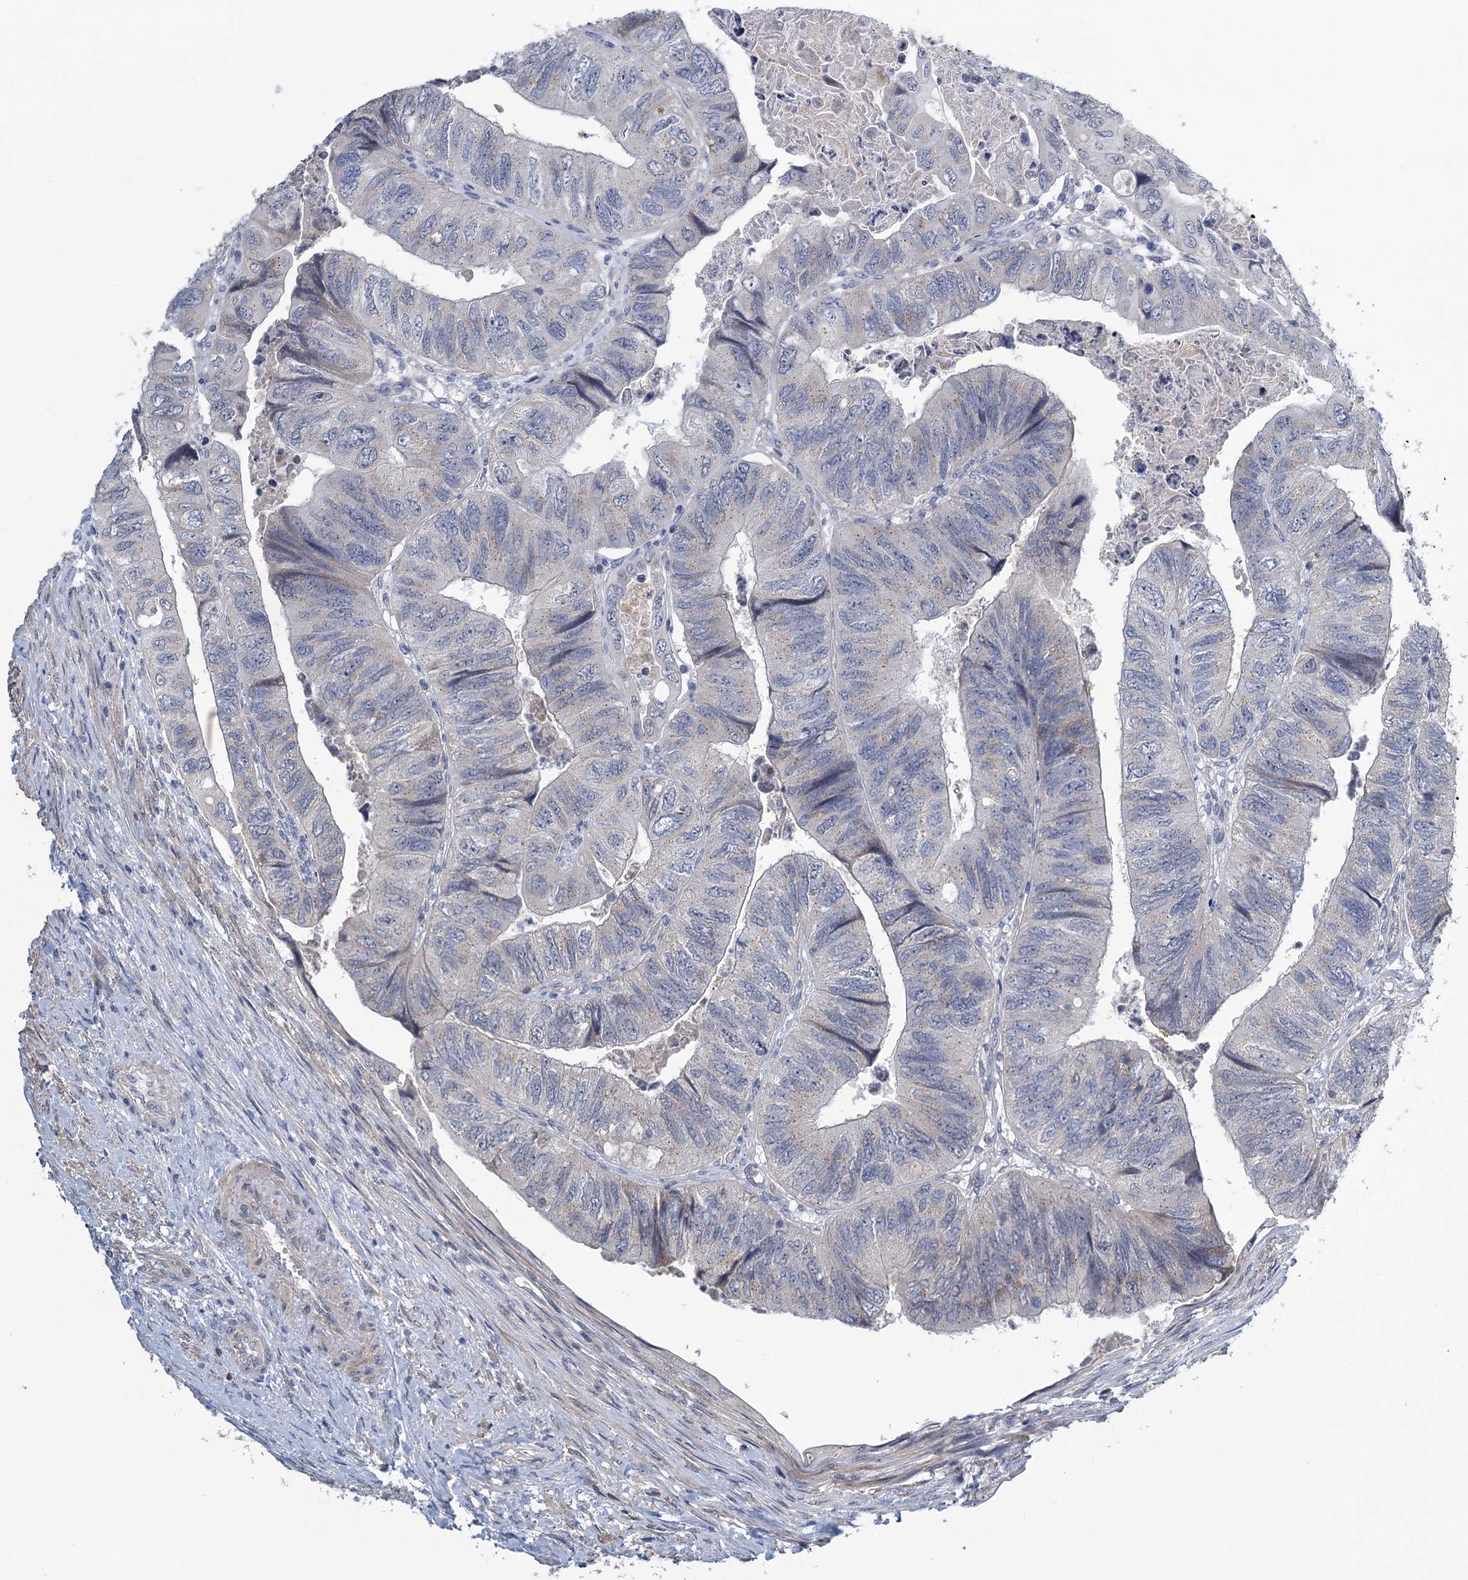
{"staining": {"intensity": "negative", "quantity": "none", "location": "none"}, "tissue": "colorectal cancer", "cell_type": "Tumor cells", "image_type": "cancer", "snomed": [{"axis": "morphology", "description": "Adenocarcinoma, NOS"}, {"axis": "topography", "description": "Rectum"}], "caption": "Tumor cells show no significant staining in colorectal cancer. The staining was performed using DAB (3,3'-diaminobenzidine) to visualize the protein expression in brown, while the nuclei were stained in blue with hematoxylin (Magnification: 20x).", "gene": "STAP1", "patient": {"sex": "male", "age": 63}}